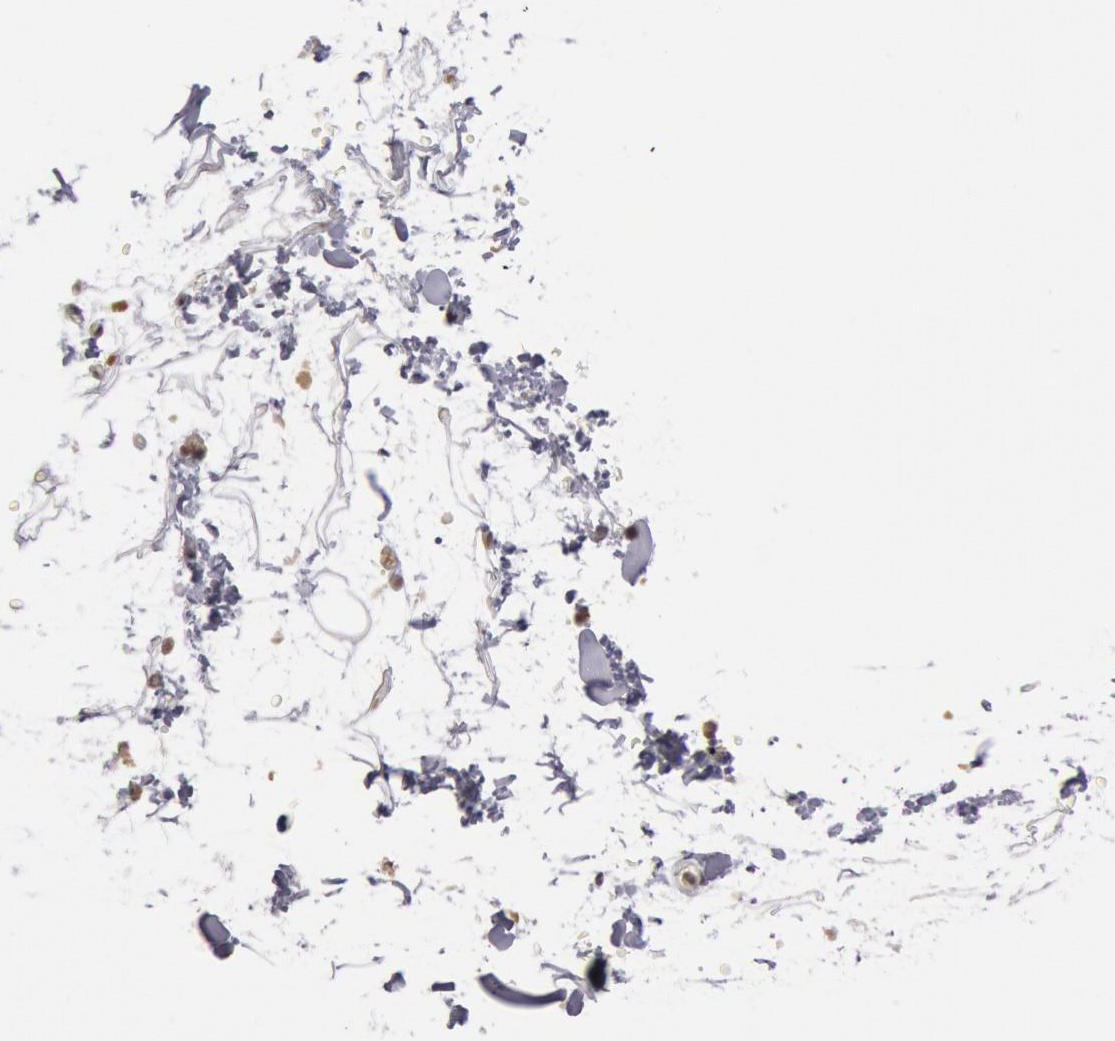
{"staining": {"intensity": "moderate", "quantity": "25%-75%", "location": "nuclear"}, "tissue": "adipose tissue", "cell_type": "Adipocytes", "image_type": "normal", "snomed": [{"axis": "morphology", "description": "Normal tissue, NOS"}, {"axis": "topography", "description": "Soft tissue"}], "caption": "Normal adipose tissue was stained to show a protein in brown. There is medium levels of moderate nuclear staining in approximately 25%-75% of adipocytes.", "gene": "PPP4R3B", "patient": {"sex": "male", "age": 72}}